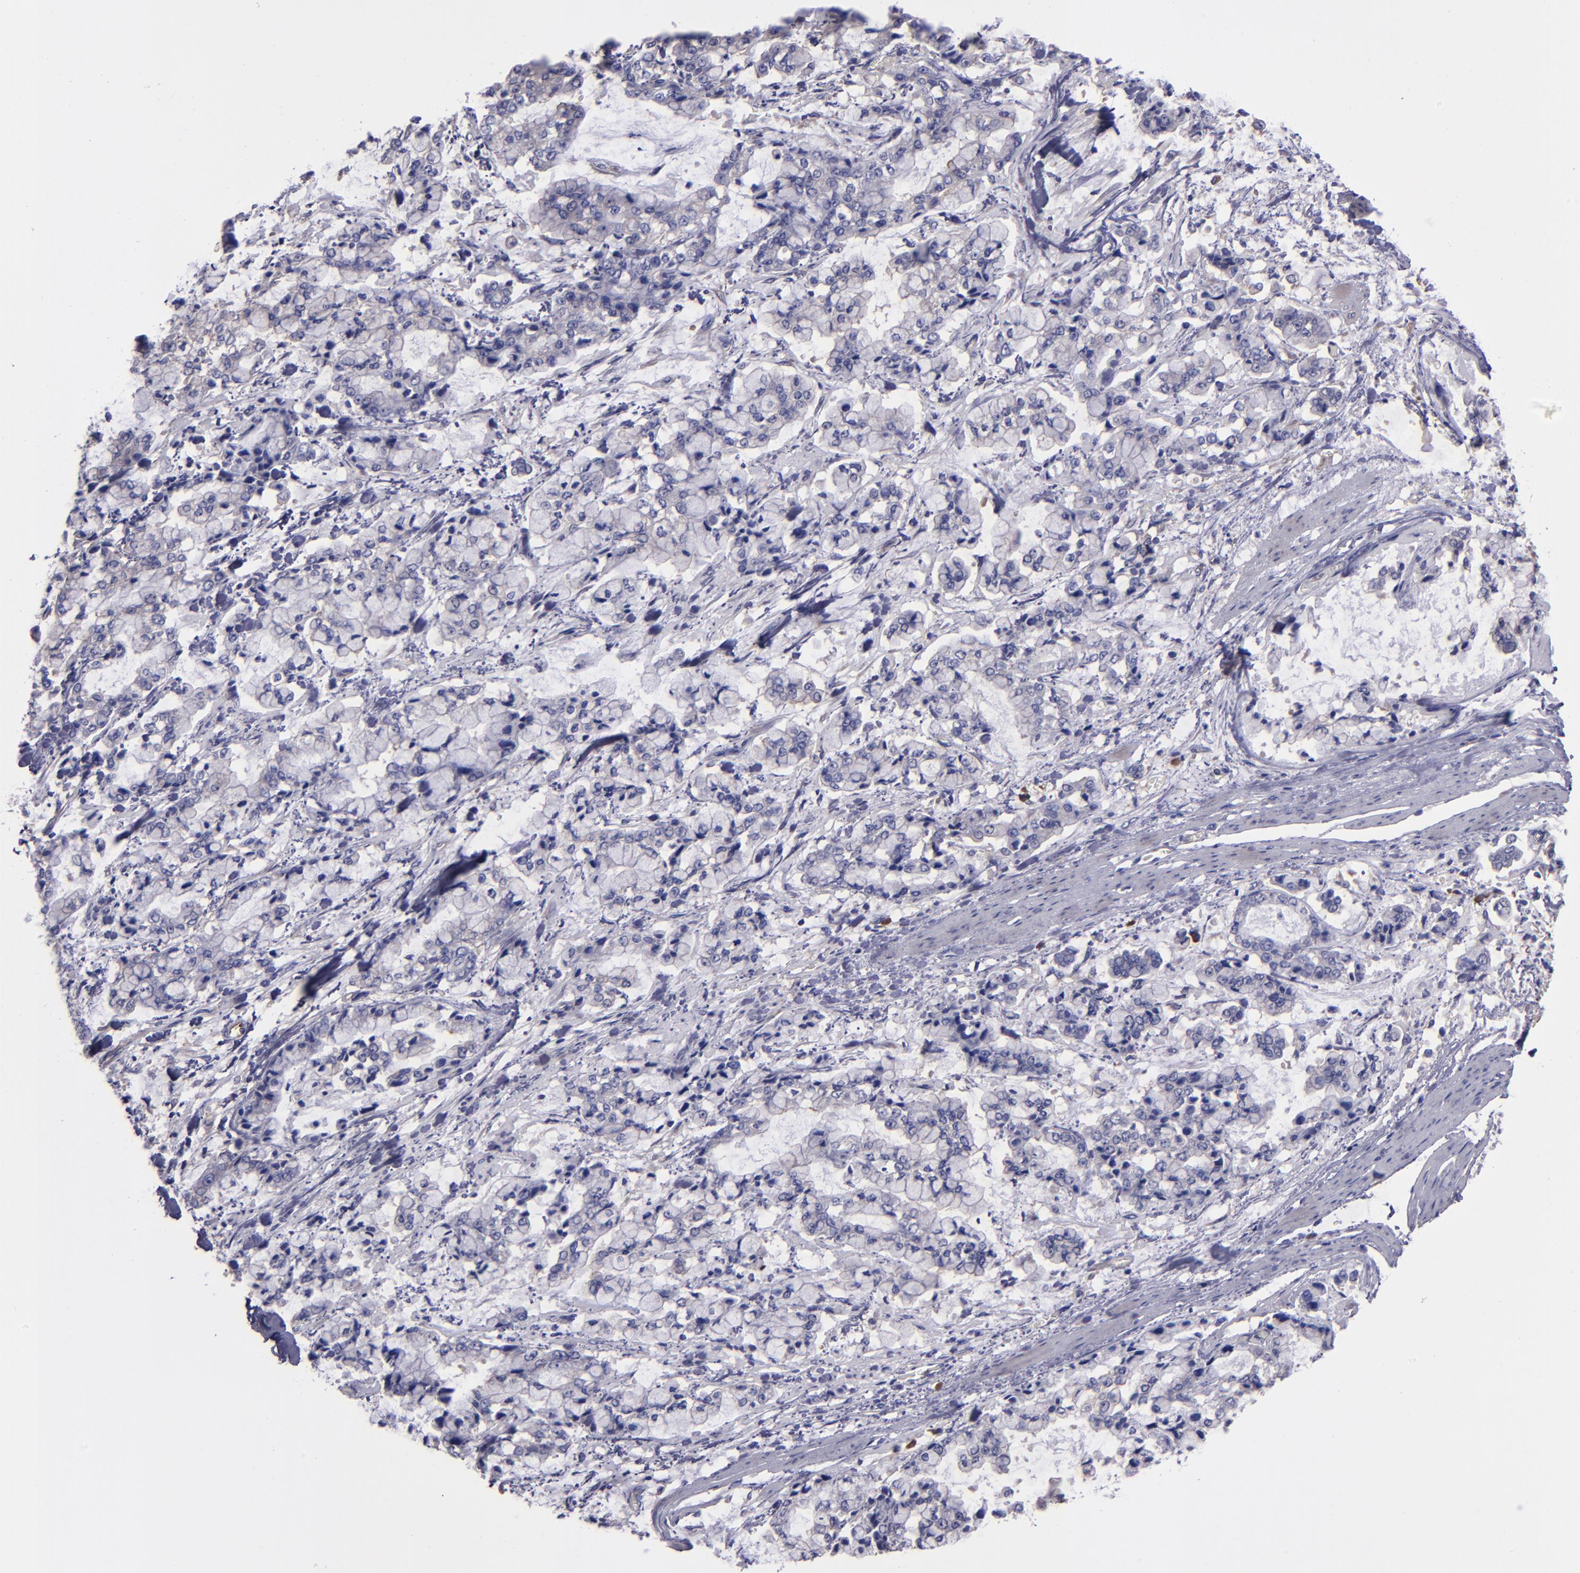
{"staining": {"intensity": "weak", "quantity": "<25%", "location": "cytoplasmic/membranous"}, "tissue": "stomach cancer", "cell_type": "Tumor cells", "image_type": "cancer", "snomed": [{"axis": "morphology", "description": "Normal tissue, NOS"}, {"axis": "morphology", "description": "Adenocarcinoma, NOS"}, {"axis": "topography", "description": "Stomach, upper"}, {"axis": "topography", "description": "Stomach"}], "caption": "IHC of human adenocarcinoma (stomach) reveals no positivity in tumor cells.", "gene": "CARS1", "patient": {"sex": "male", "age": 76}}